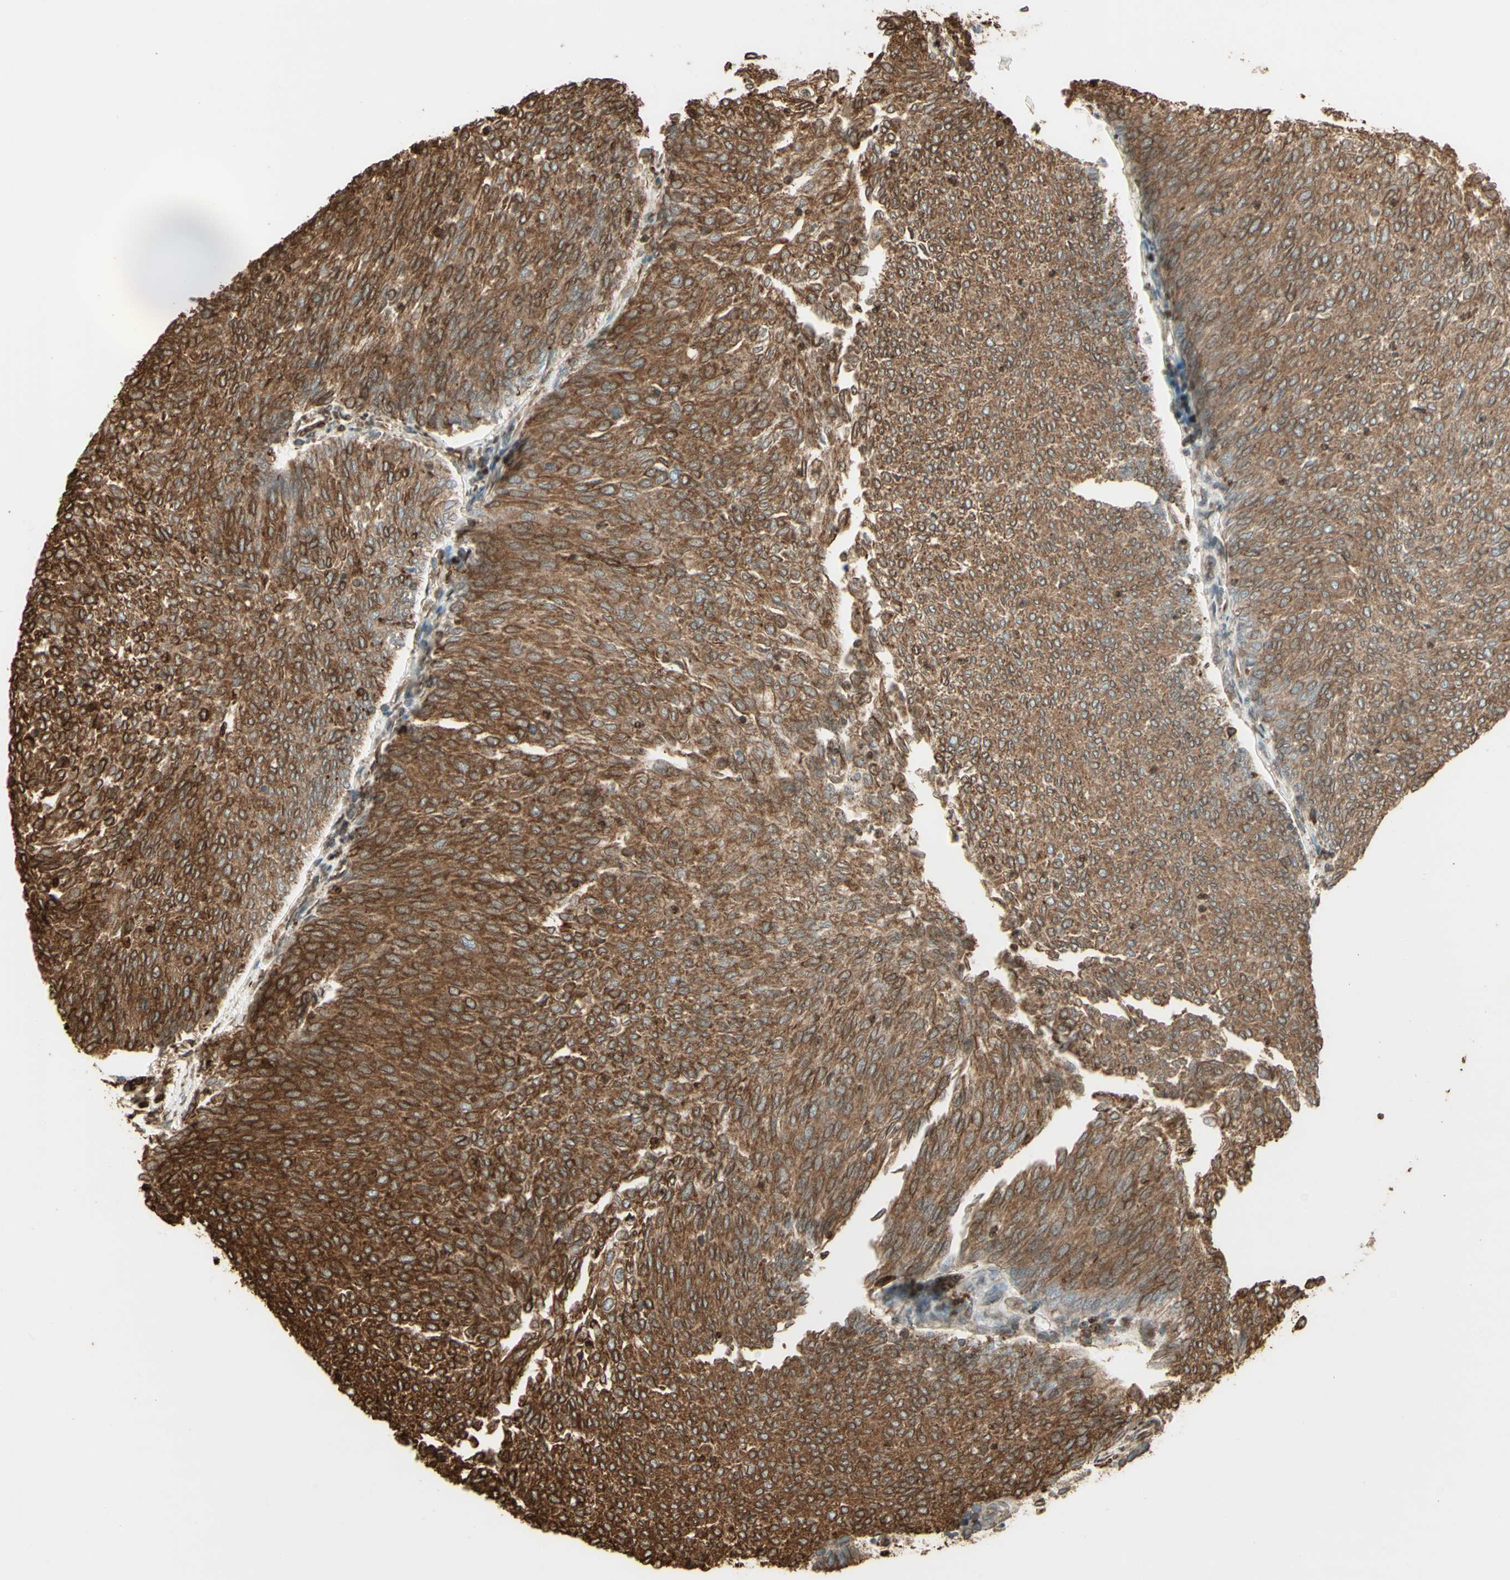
{"staining": {"intensity": "moderate", "quantity": ">75%", "location": "cytoplasmic/membranous"}, "tissue": "urothelial cancer", "cell_type": "Tumor cells", "image_type": "cancer", "snomed": [{"axis": "morphology", "description": "Urothelial carcinoma, Low grade"}, {"axis": "topography", "description": "Urinary bladder"}], "caption": "Immunohistochemistry staining of low-grade urothelial carcinoma, which exhibits medium levels of moderate cytoplasmic/membranous staining in about >75% of tumor cells indicating moderate cytoplasmic/membranous protein expression. The staining was performed using DAB (3,3'-diaminobenzidine) (brown) for protein detection and nuclei were counterstained in hematoxylin (blue).", "gene": "CANX", "patient": {"sex": "female", "age": 79}}